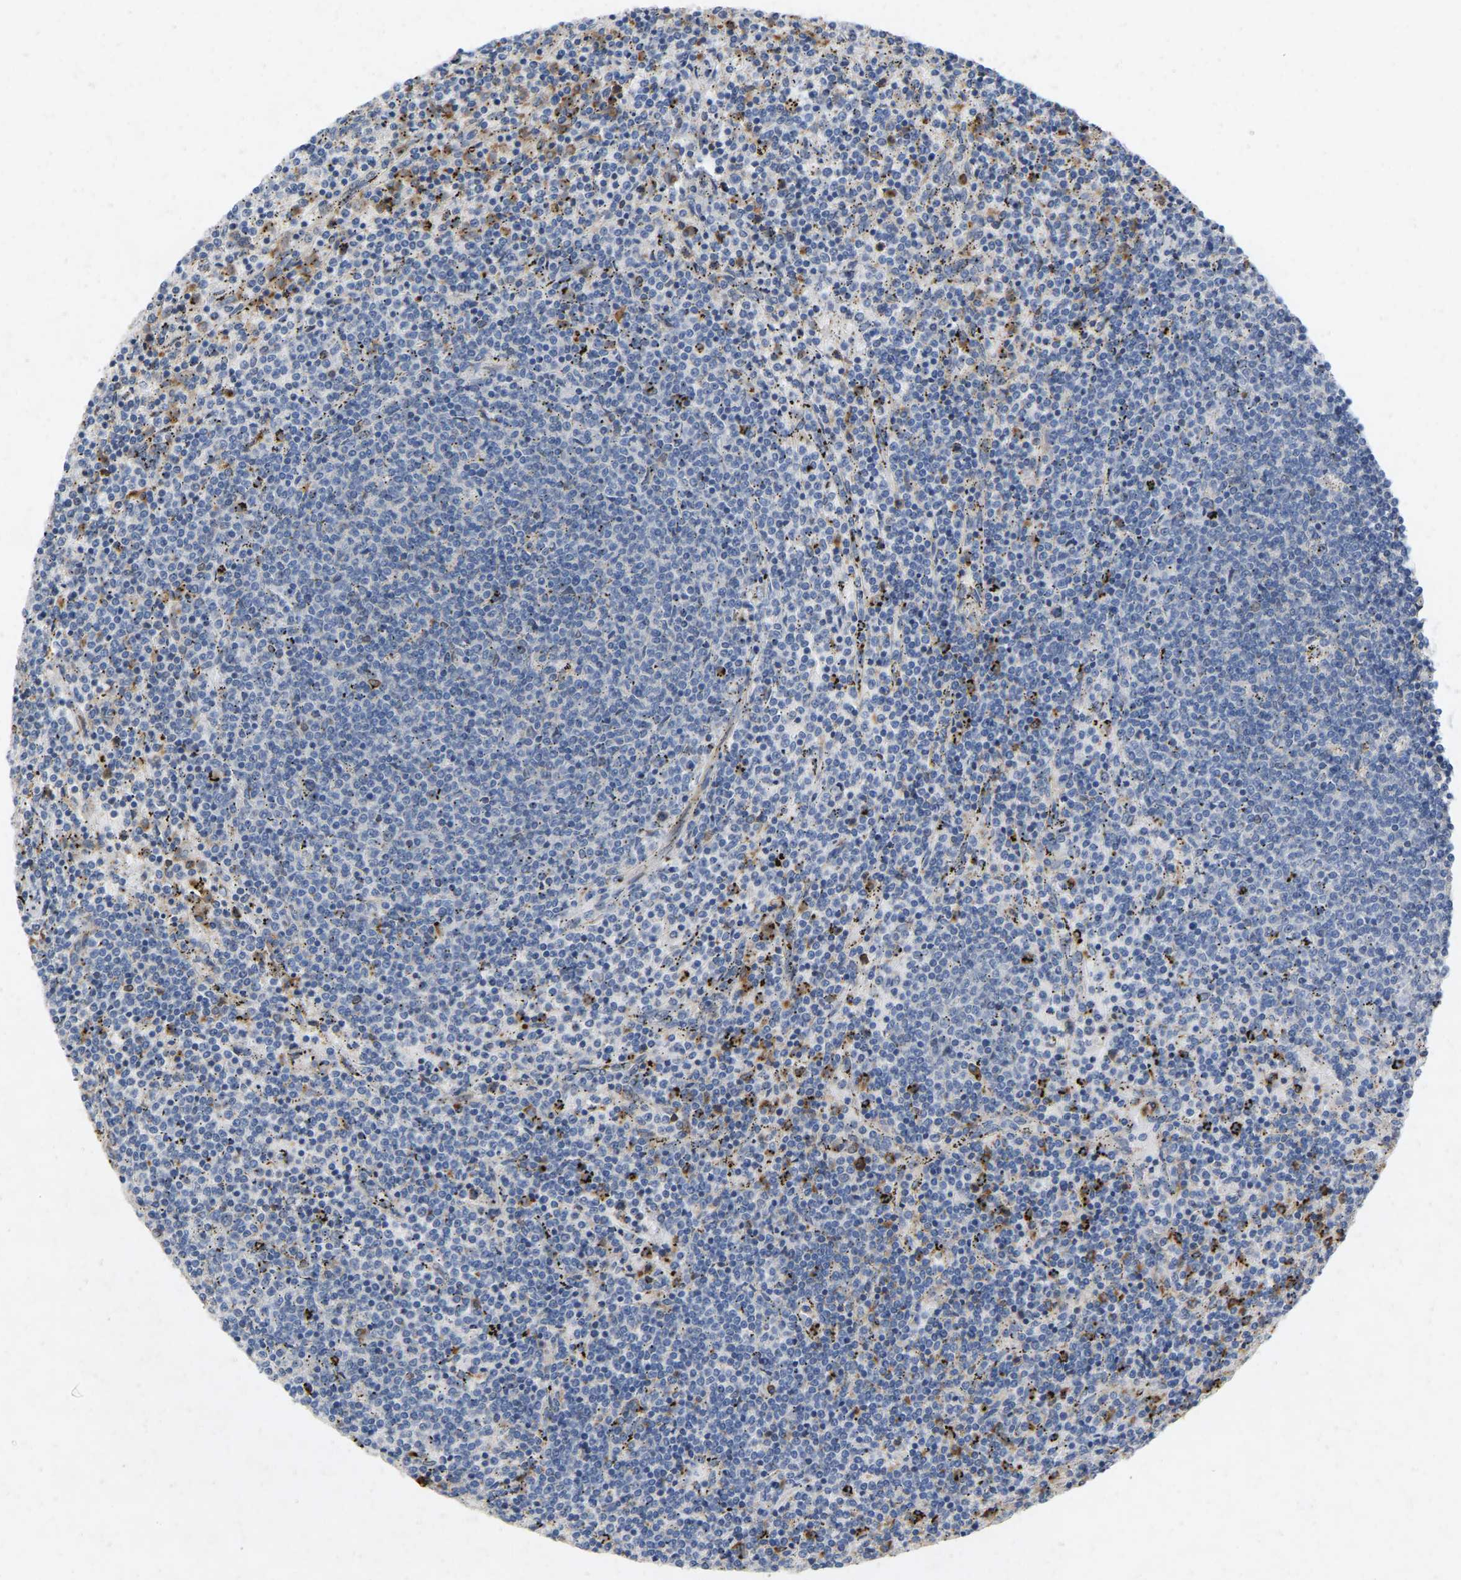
{"staining": {"intensity": "negative", "quantity": "none", "location": "none"}, "tissue": "lymphoma", "cell_type": "Tumor cells", "image_type": "cancer", "snomed": [{"axis": "morphology", "description": "Malignant lymphoma, non-Hodgkin's type, Low grade"}, {"axis": "topography", "description": "Spleen"}], "caption": "Photomicrograph shows no significant protein positivity in tumor cells of malignant lymphoma, non-Hodgkin's type (low-grade).", "gene": "RHEB", "patient": {"sex": "female", "age": 50}}